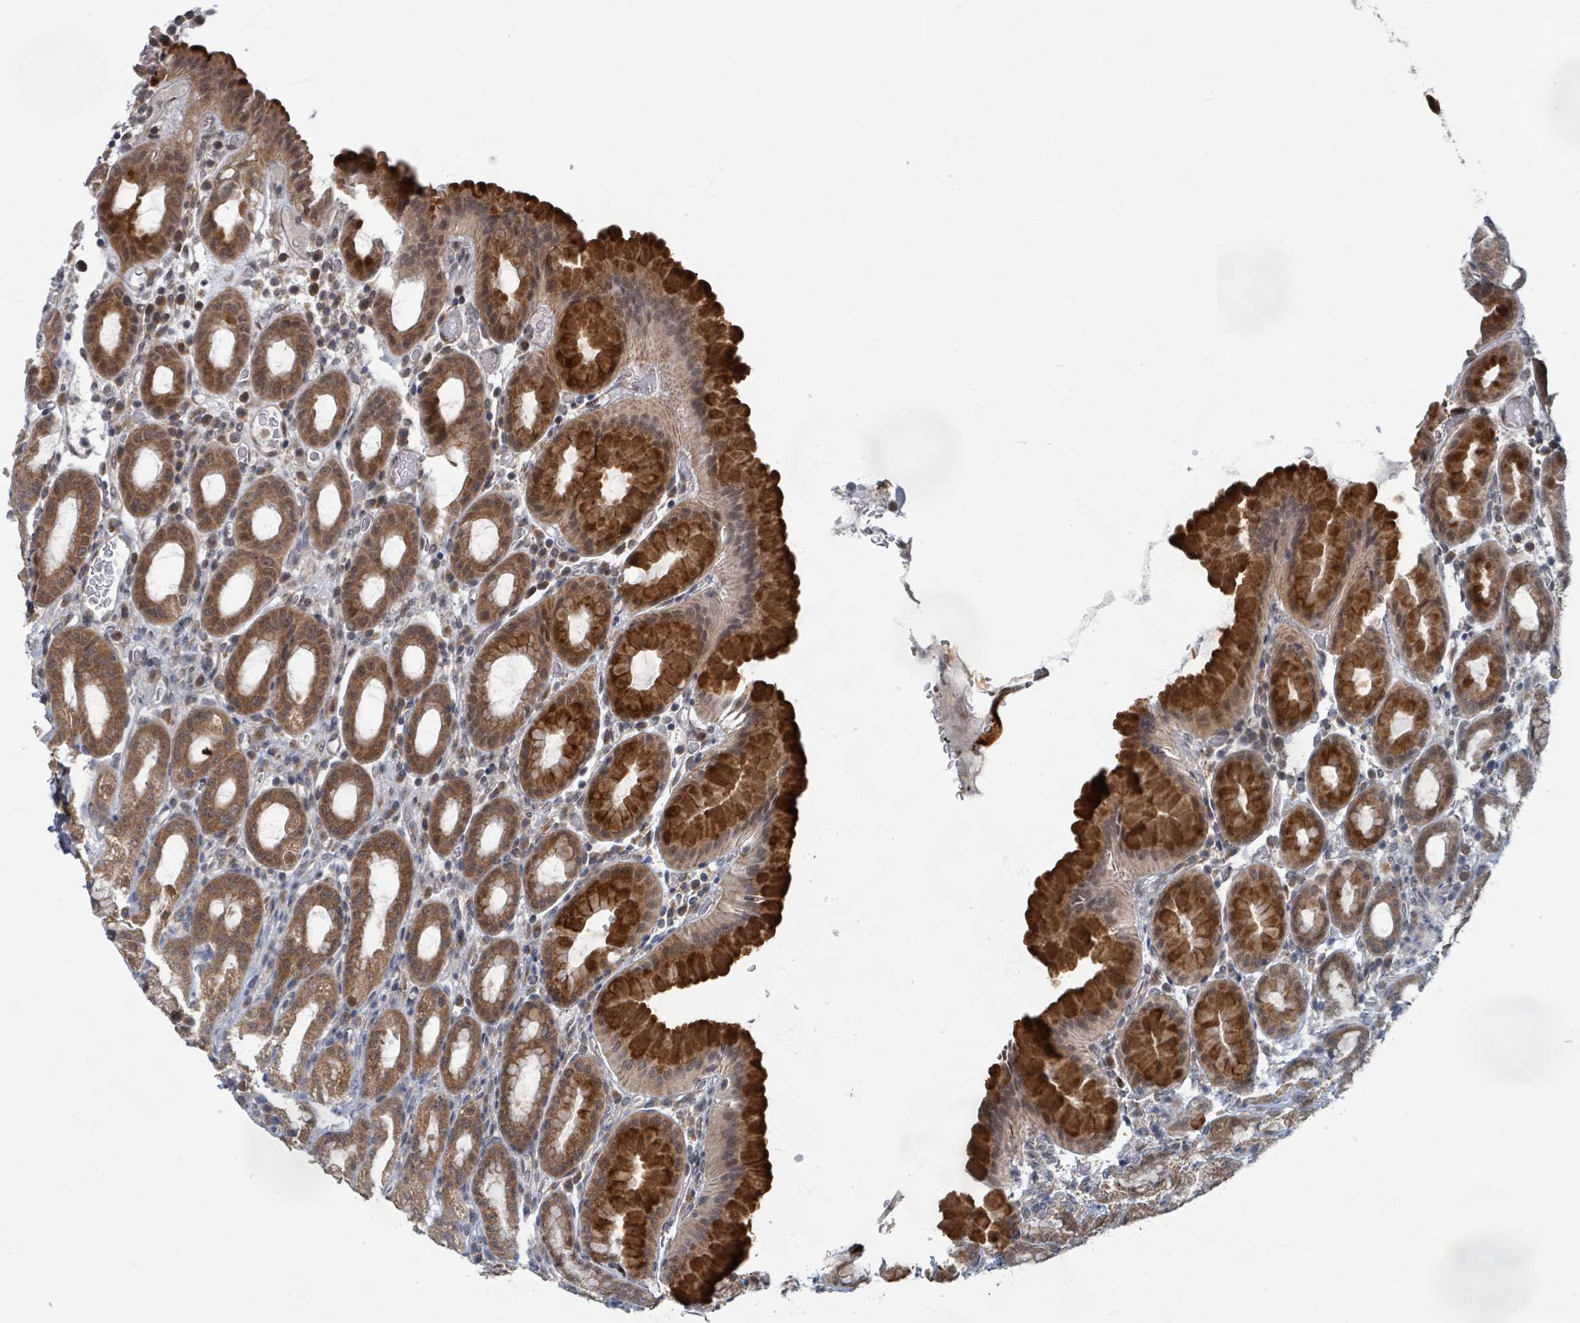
{"staining": {"intensity": "strong", "quantity": ">75%", "location": "cytoplasmic/membranous"}, "tissue": "stomach", "cell_type": "Glandular cells", "image_type": "normal", "snomed": [{"axis": "morphology", "description": "Normal tissue, NOS"}, {"axis": "topography", "description": "Stomach, upper"}, {"axis": "topography", "description": "Stomach, lower"}, {"axis": "topography", "description": "Small intestine"}], "caption": "Protein expression analysis of normal human stomach reveals strong cytoplasmic/membranous staining in about >75% of glandular cells. (DAB IHC, brown staining for protein, blue staining for nuclei).", "gene": "INTS15", "patient": {"sex": "male", "age": 68}}